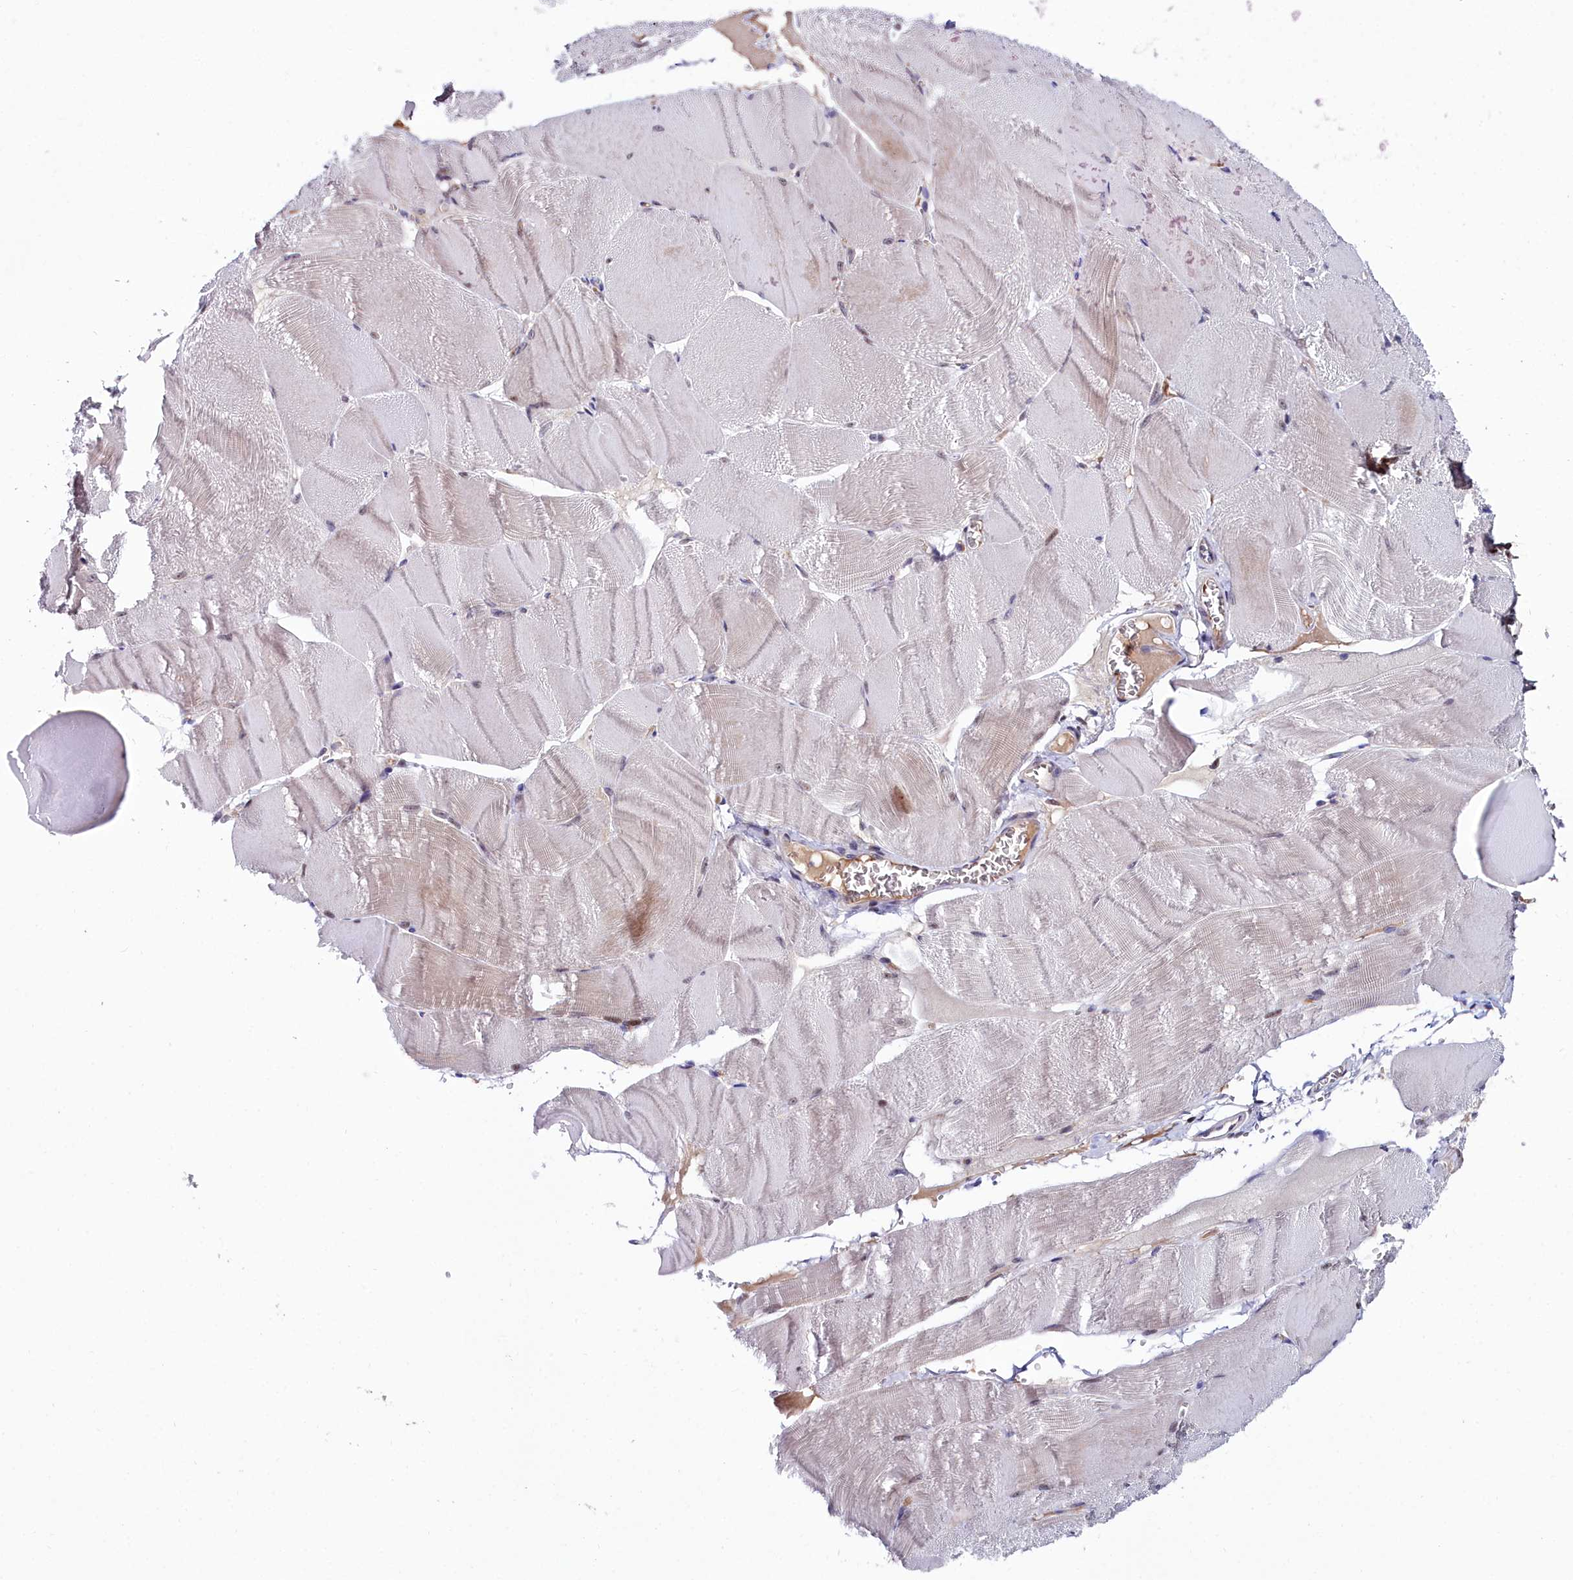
{"staining": {"intensity": "negative", "quantity": "none", "location": "none"}, "tissue": "skeletal muscle", "cell_type": "Myocytes", "image_type": "normal", "snomed": [{"axis": "morphology", "description": "Normal tissue, NOS"}, {"axis": "morphology", "description": "Basal cell carcinoma"}, {"axis": "topography", "description": "Skeletal muscle"}], "caption": "A high-resolution image shows immunohistochemistry (IHC) staining of benign skeletal muscle, which shows no significant positivity in myocytes.", "gene": "KCTD18", "patient": {"sex": "female", "age": 64}}